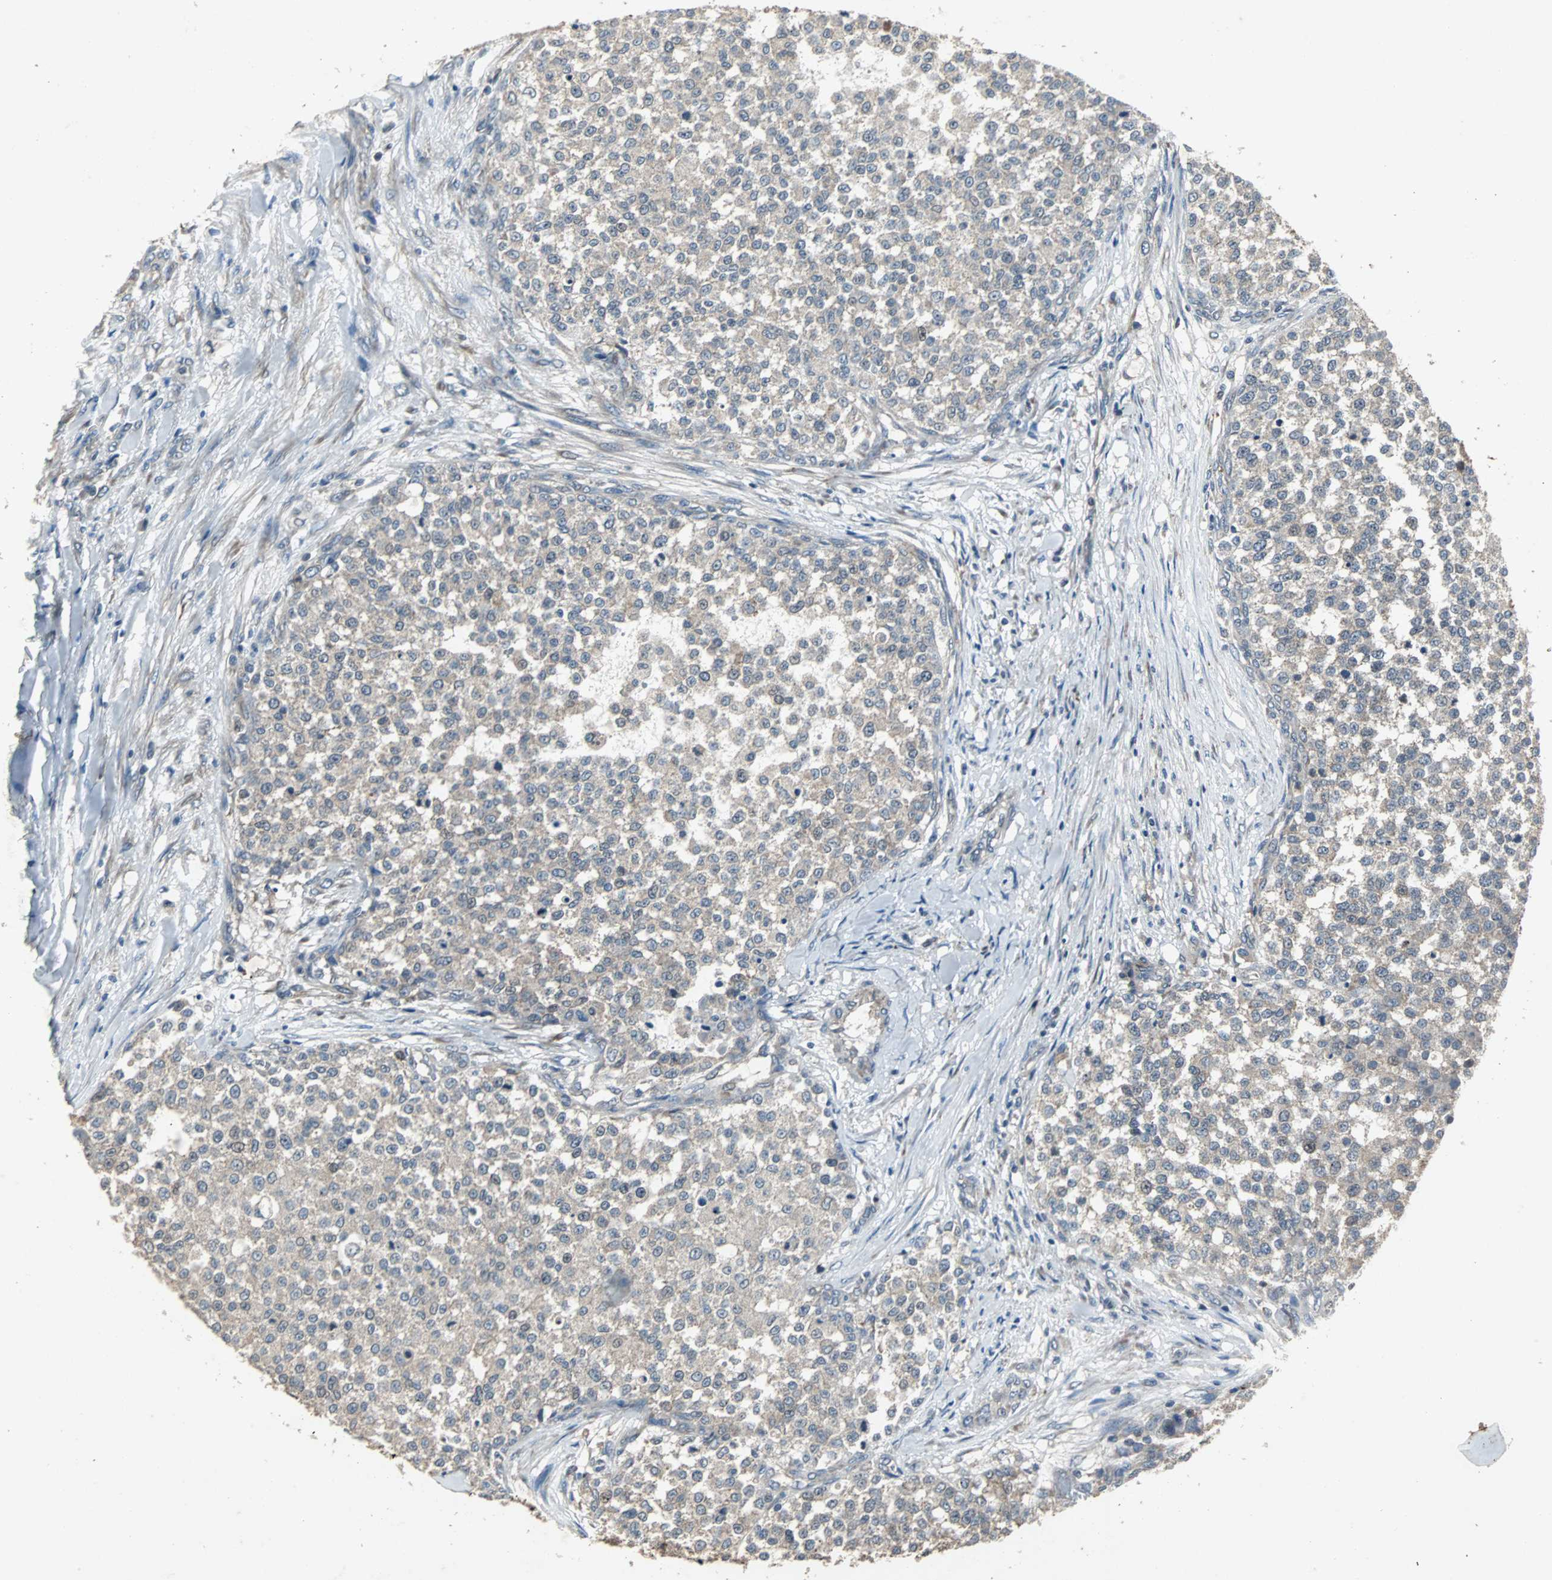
{"staining": {"intensity": "weak", "quantity": ">75%", "location": "cytoplasmic/membranous"}, "tissue": "testis cancer", "cell_type": "Tumor cells", "image_type": "cancer", "snomed": [{"axis": "morphology", "description": "Seminoma, NOS"}, {"axis": "topography", "description": "Testis"}], "caption": "Immunohistochemistry histopathology image of seminoma (testis) stained for a protein (brown), which shows low levels of weak cytoplasmic/membranous positivity in about >75% of tumor cells.", "gene": "SOS1", "patient": {"sex": "male", "age": 59}}